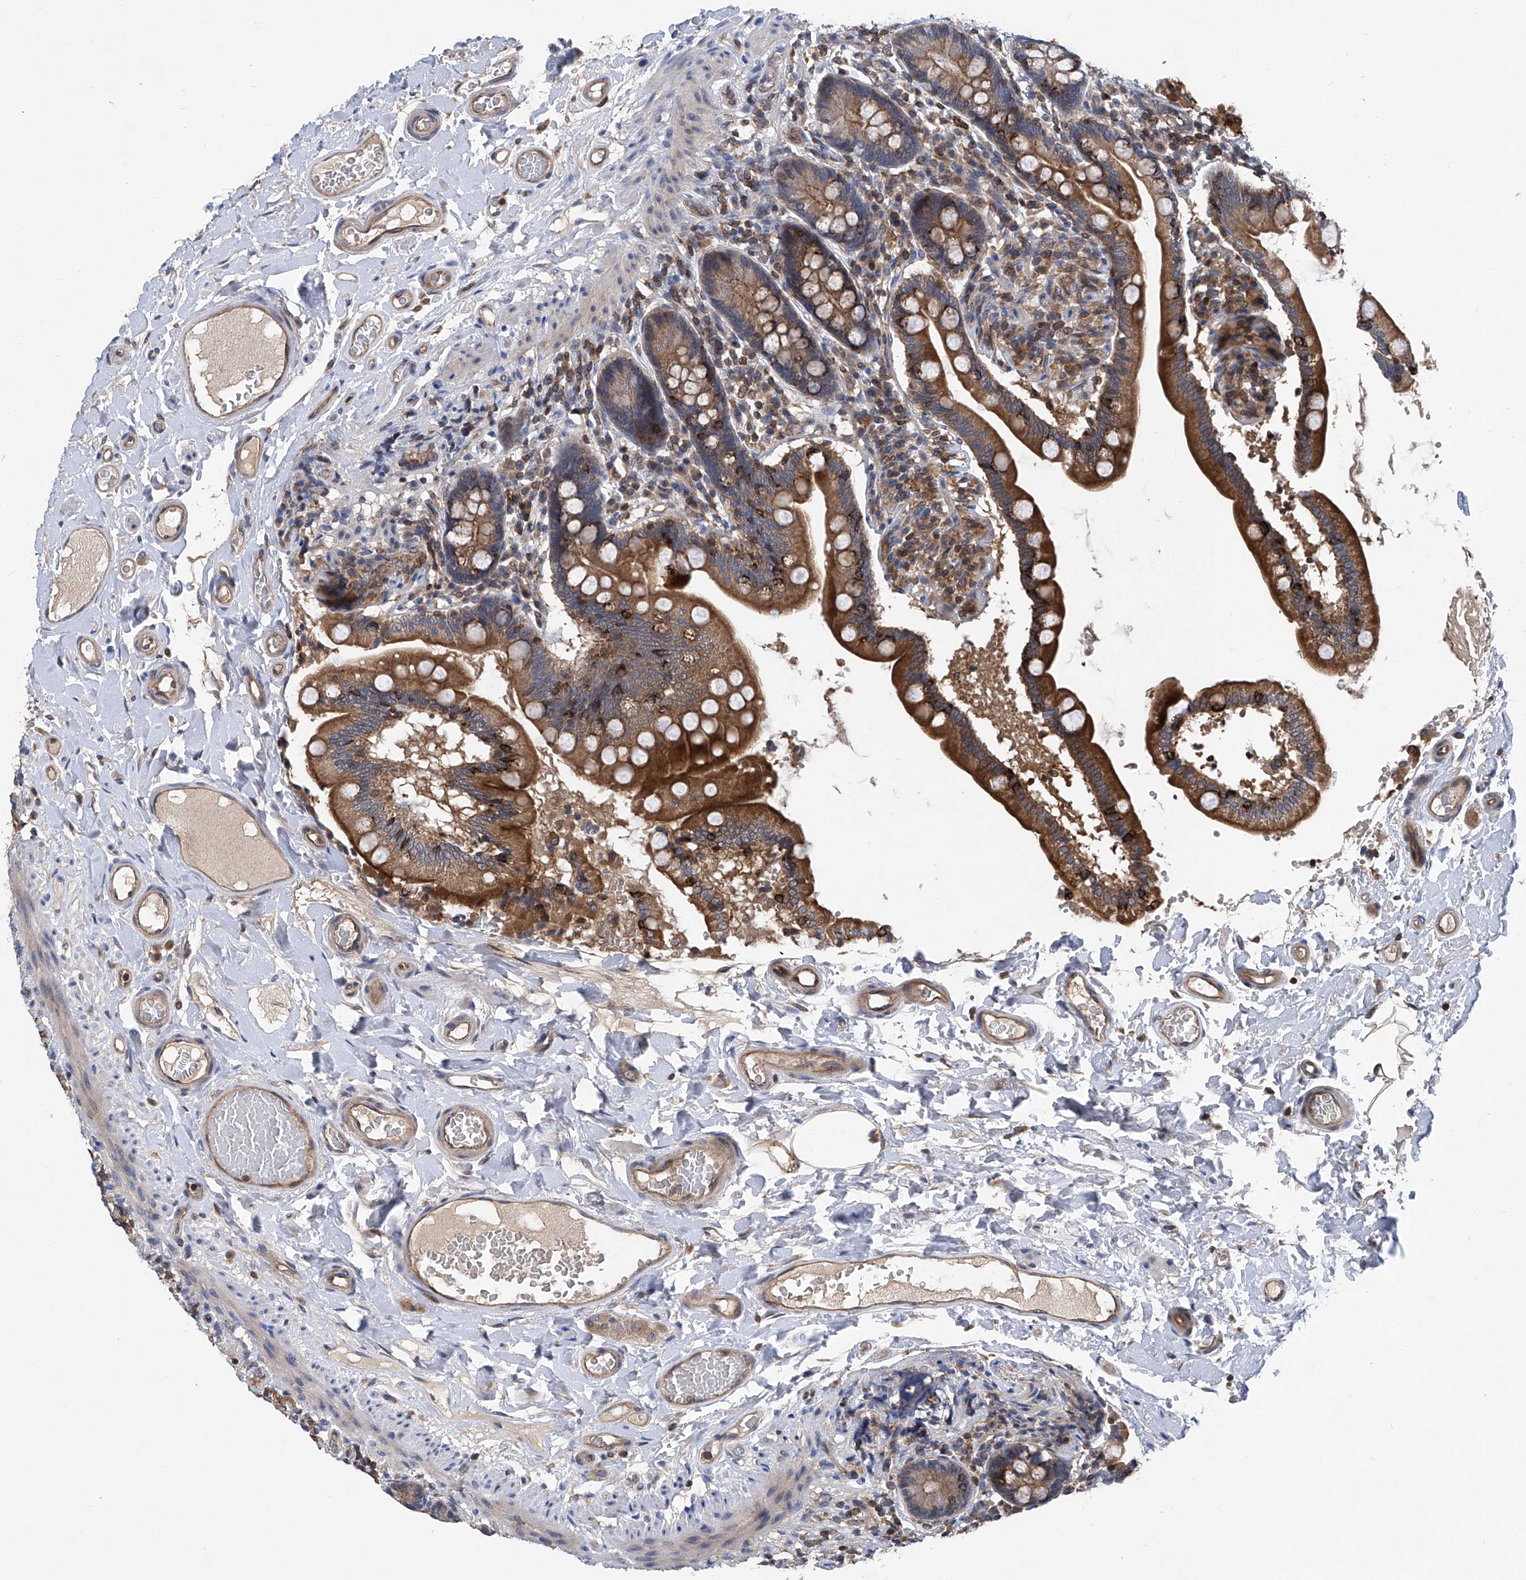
{"staining": {"intensity": "strong", "quantity": "25%-75%", "location": "cytoplasmic/membranous"}, "tissue": "small intestine", "cell_type": "Glandular cells", "image_type": "normal", "snomed": [{"axis": "morphology", "description": "Normal tissue, NOS"}, {"axis": "topography", "description": "Small intestine"}], "caption": "IHC histopathology image of normal human small intestine stained for a protein (brown), which demonstrates high levels of strong cytoplasmic/membranous staining in approximately 25%-75% of glandular cells.", "gene": "TRIM38", "patient": {"sex": "female", "age": 64}}